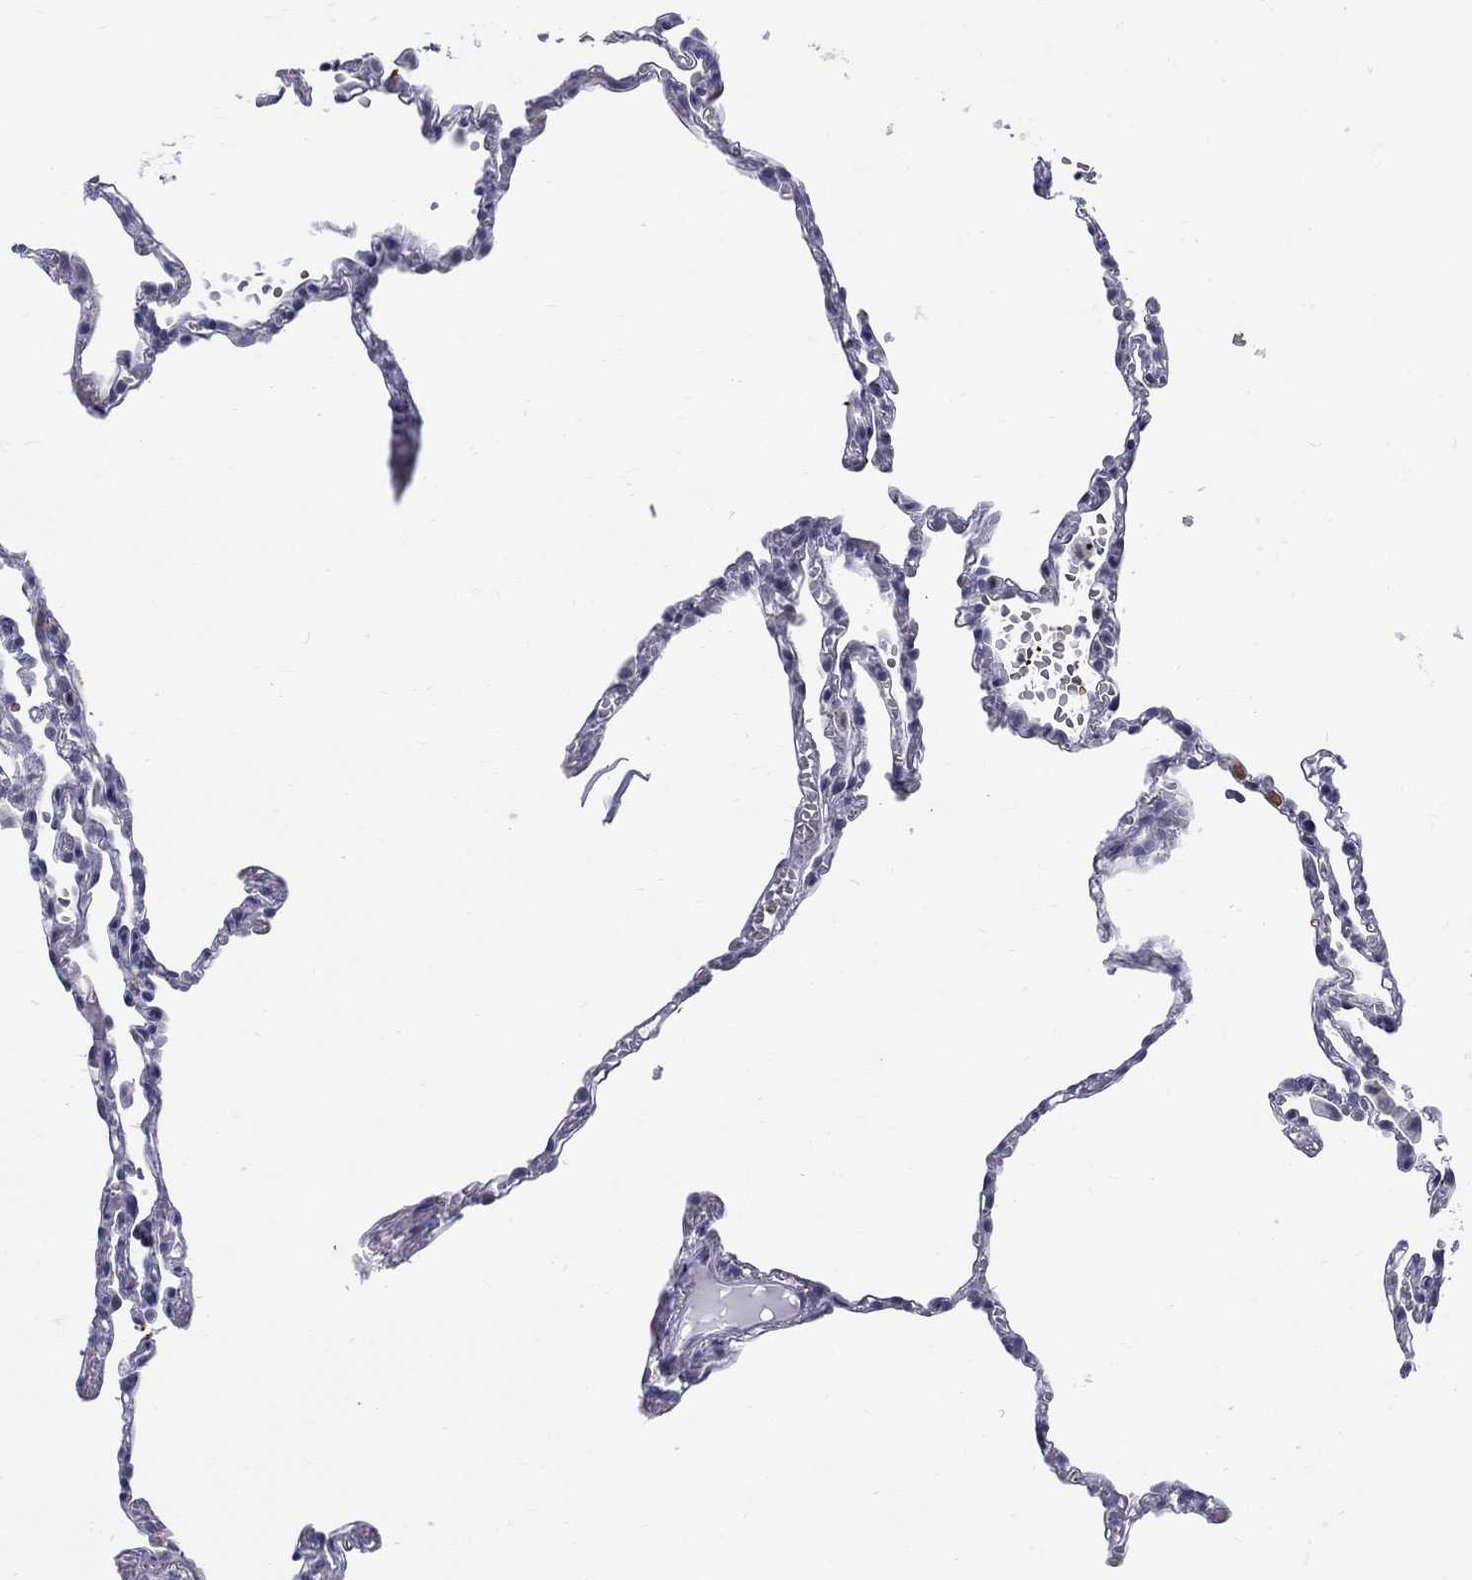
{"staining": {"intensity": "negative", "quantity": "none", "location": "none"}, "tissue": "lung", "cell_type": "Alveolar cells", "image_type": "normal", "snomed": [{"axis": "morphology", "description": "Normal tissue, NOS"}, {"axis": "topography", "description": "Lung"}], "caption": "Immunohistochemical staining of normal lung displays no significant positivity in alveolar cells.", "gene": "DMTN", "patient": {"sex": "male", "age": 78}}